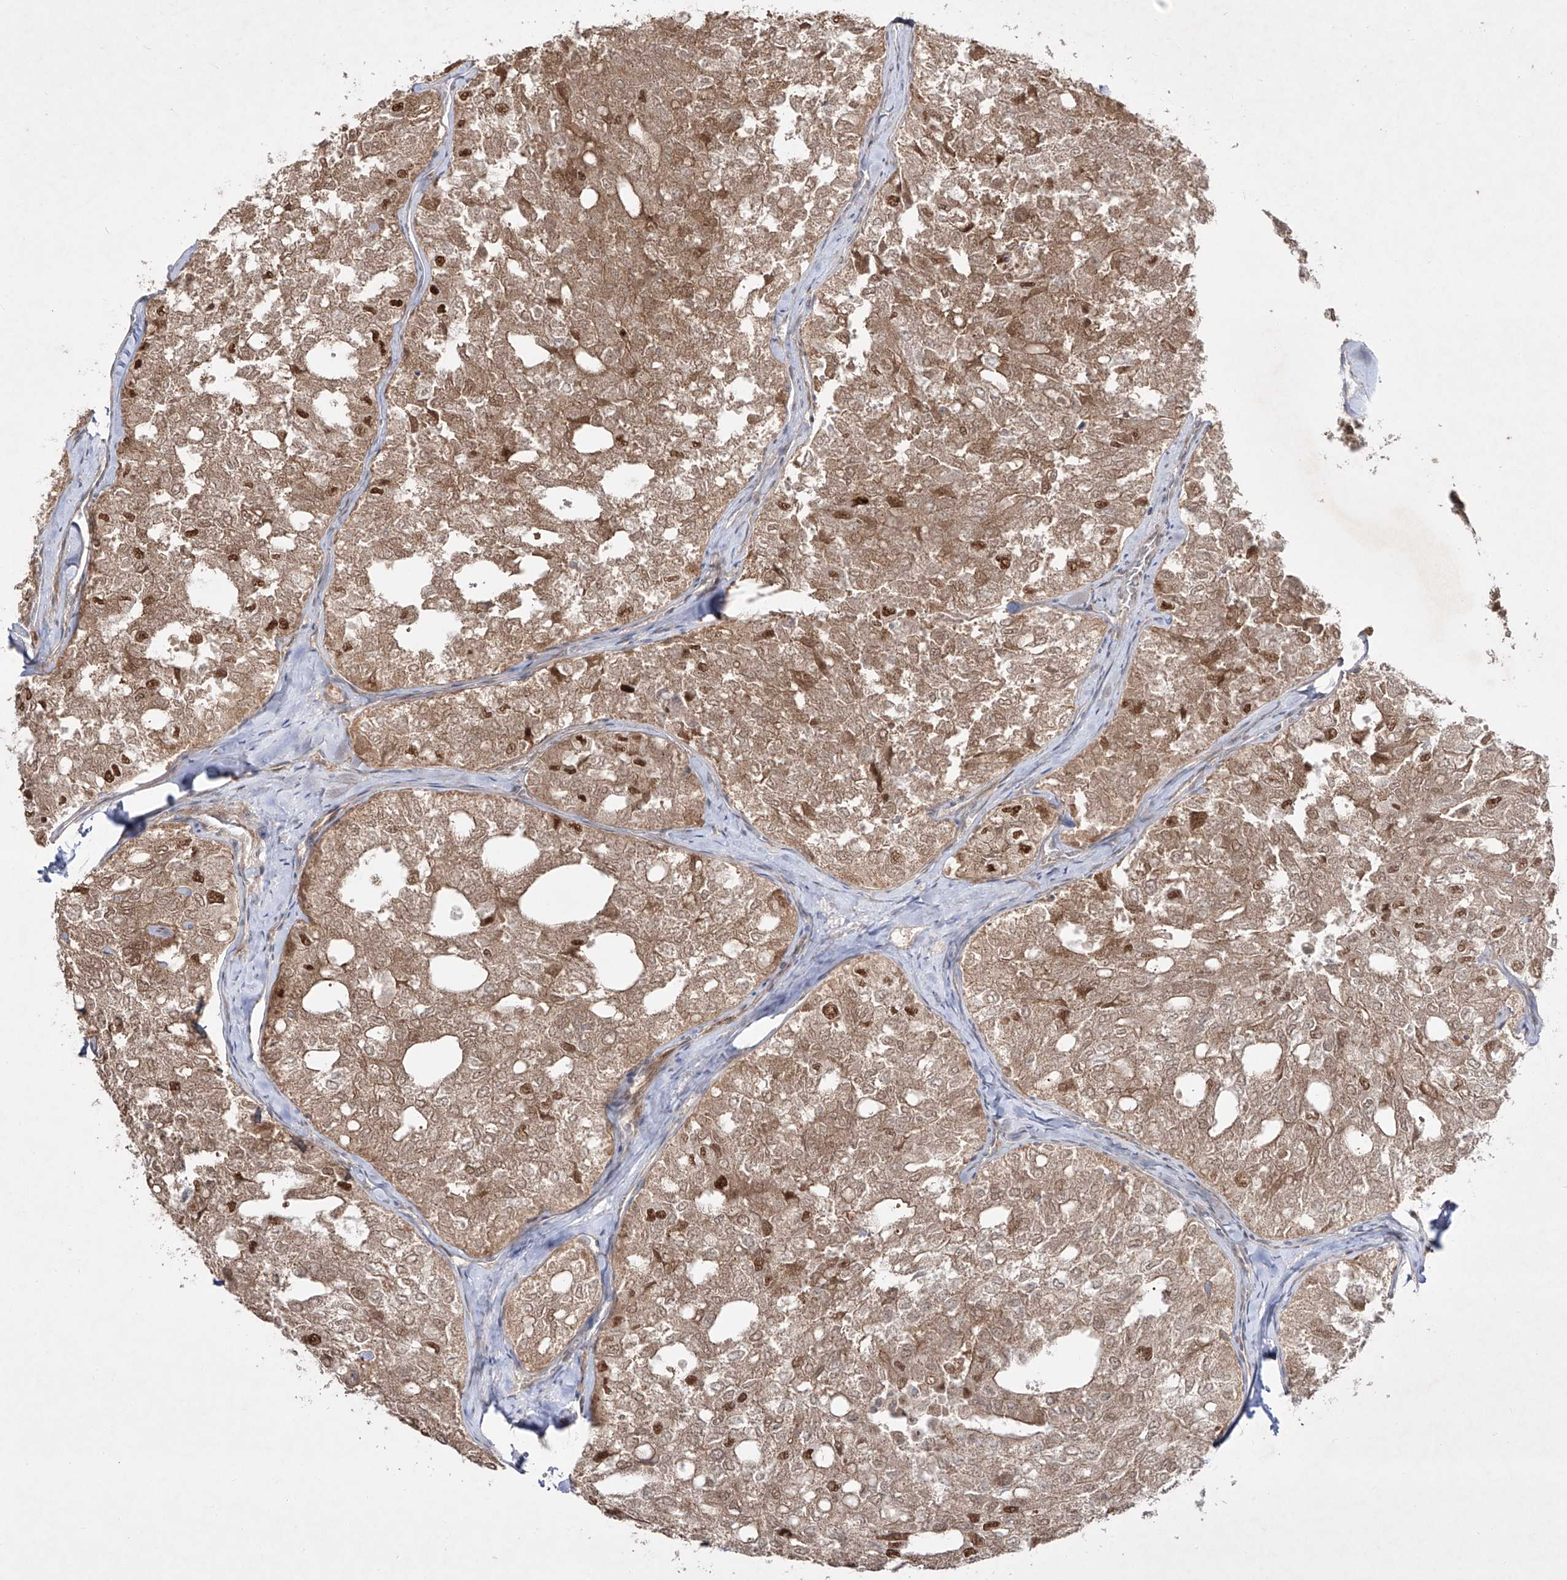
{"staining": {"intensity": "strong", "quantity": "25%-75%", "location": "cytoplasmic/membranous,nuclear"}, "tissue": "thyroid cancer", "cell_type": "Tumor cells", "image_type": "cancer", "snomed": [{"axis": "morphology", "description": "Follicular adenoma carcinoma, NOS"}, {"axis": "topography", "description": "Thyroid gland"}], "caption": "Immunohistochemical staining of follicular adenoma carcinoma (thyroid) demonstrates strong cytoplasmic/membranous and nuclear protein positivity in about 25%-75% of tumor cells.", "gene": "KDM1B", "patient": {"sex": "male", "age": 75}}